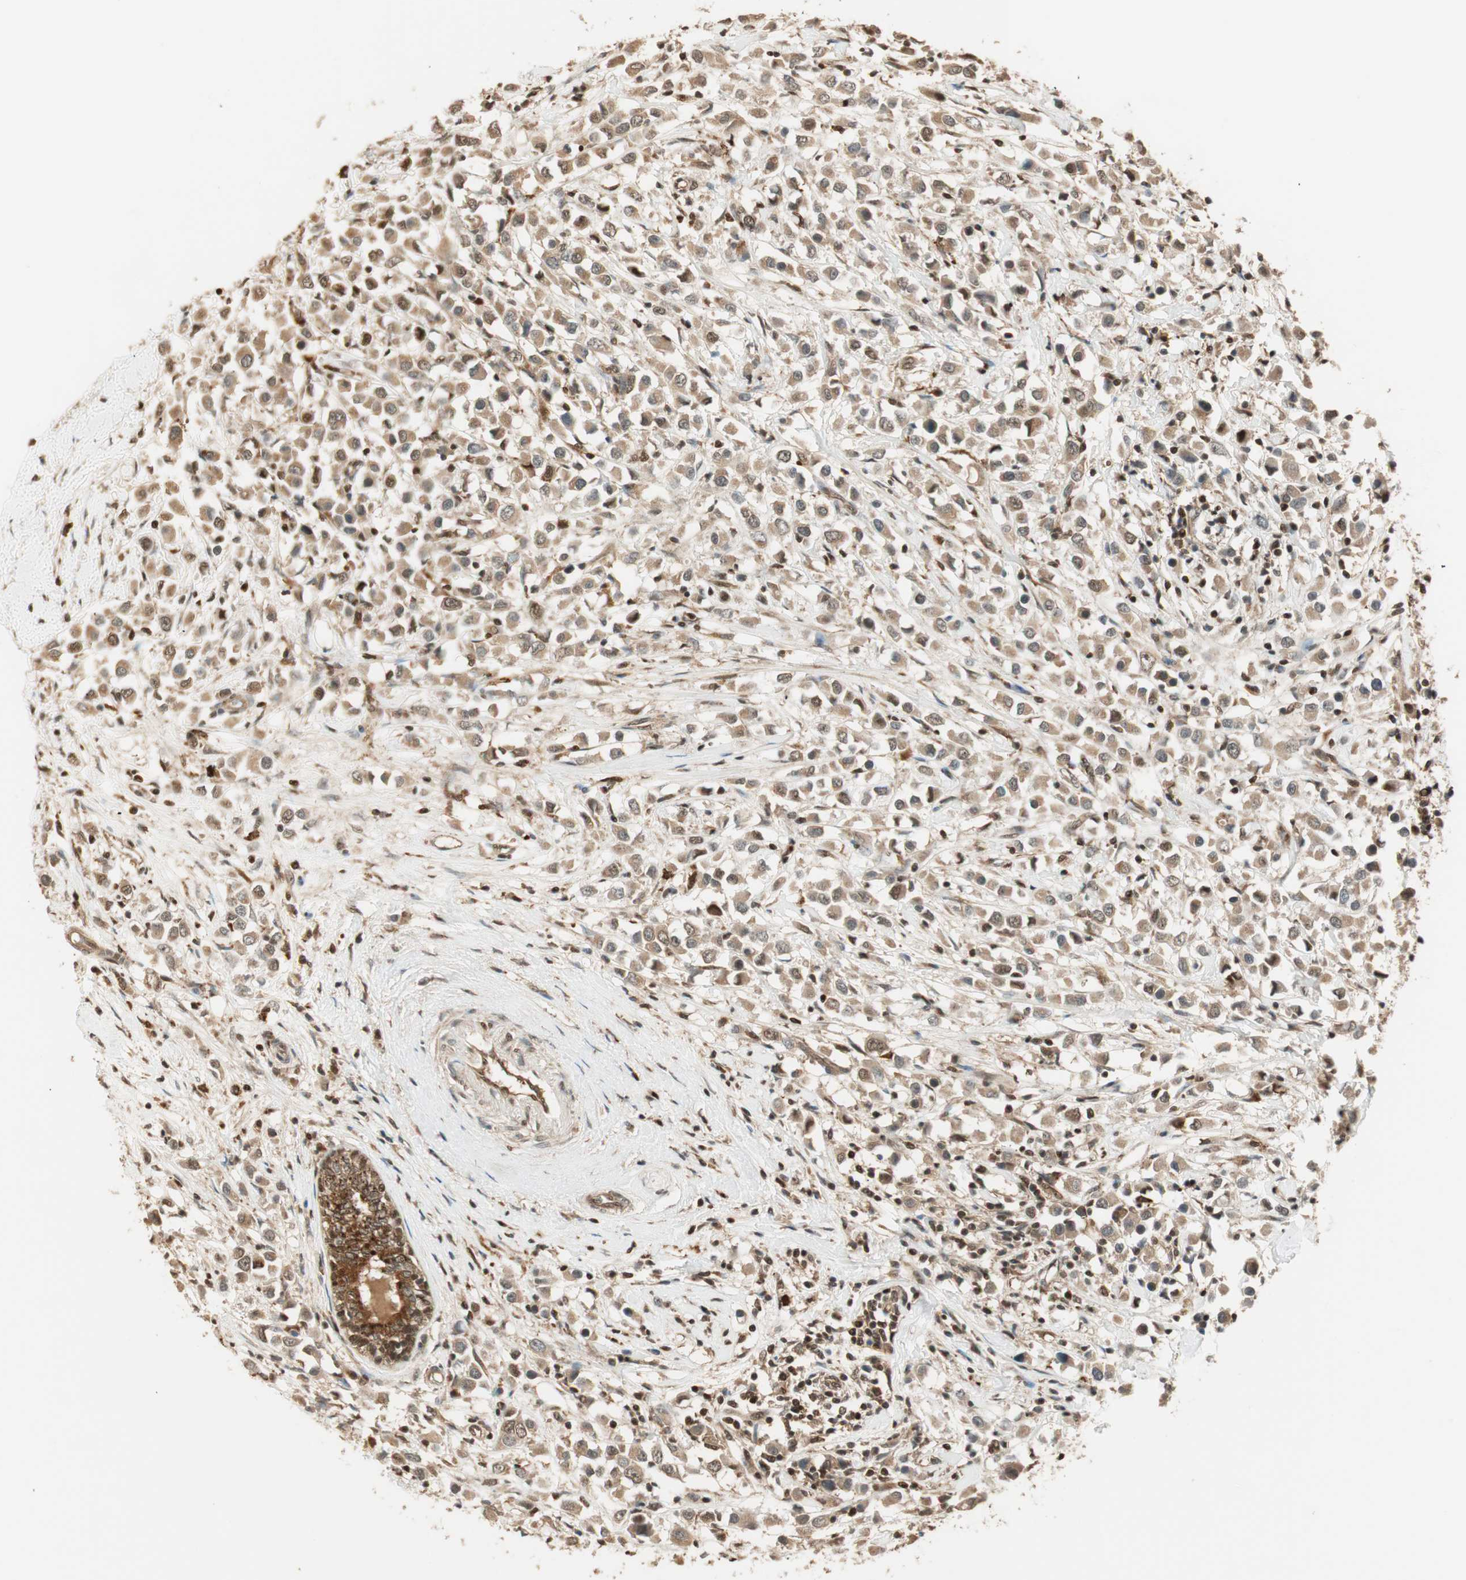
{"staining": {"intensity": "moderate", "quantity": ">75%", "location": "cytoplasmic/membranous,nuclear"}, "tissue": "breast cancer", "cell_type": "Tumor cells", "image_type": "cancer", "snomed": [{"axis": "morphology", "description": "Duct carcinoma"}, {"axis": "topography", "description": "Breast"}], "caption": "Immunohistochemical staining of human breast cancer demonstrates moderate cytoplasmic/membranous and nuclear protein positivity in approximately >75% of tumor cells.", "gene": "ZNF443", "patient": {"sex": "female", "age": 61}}